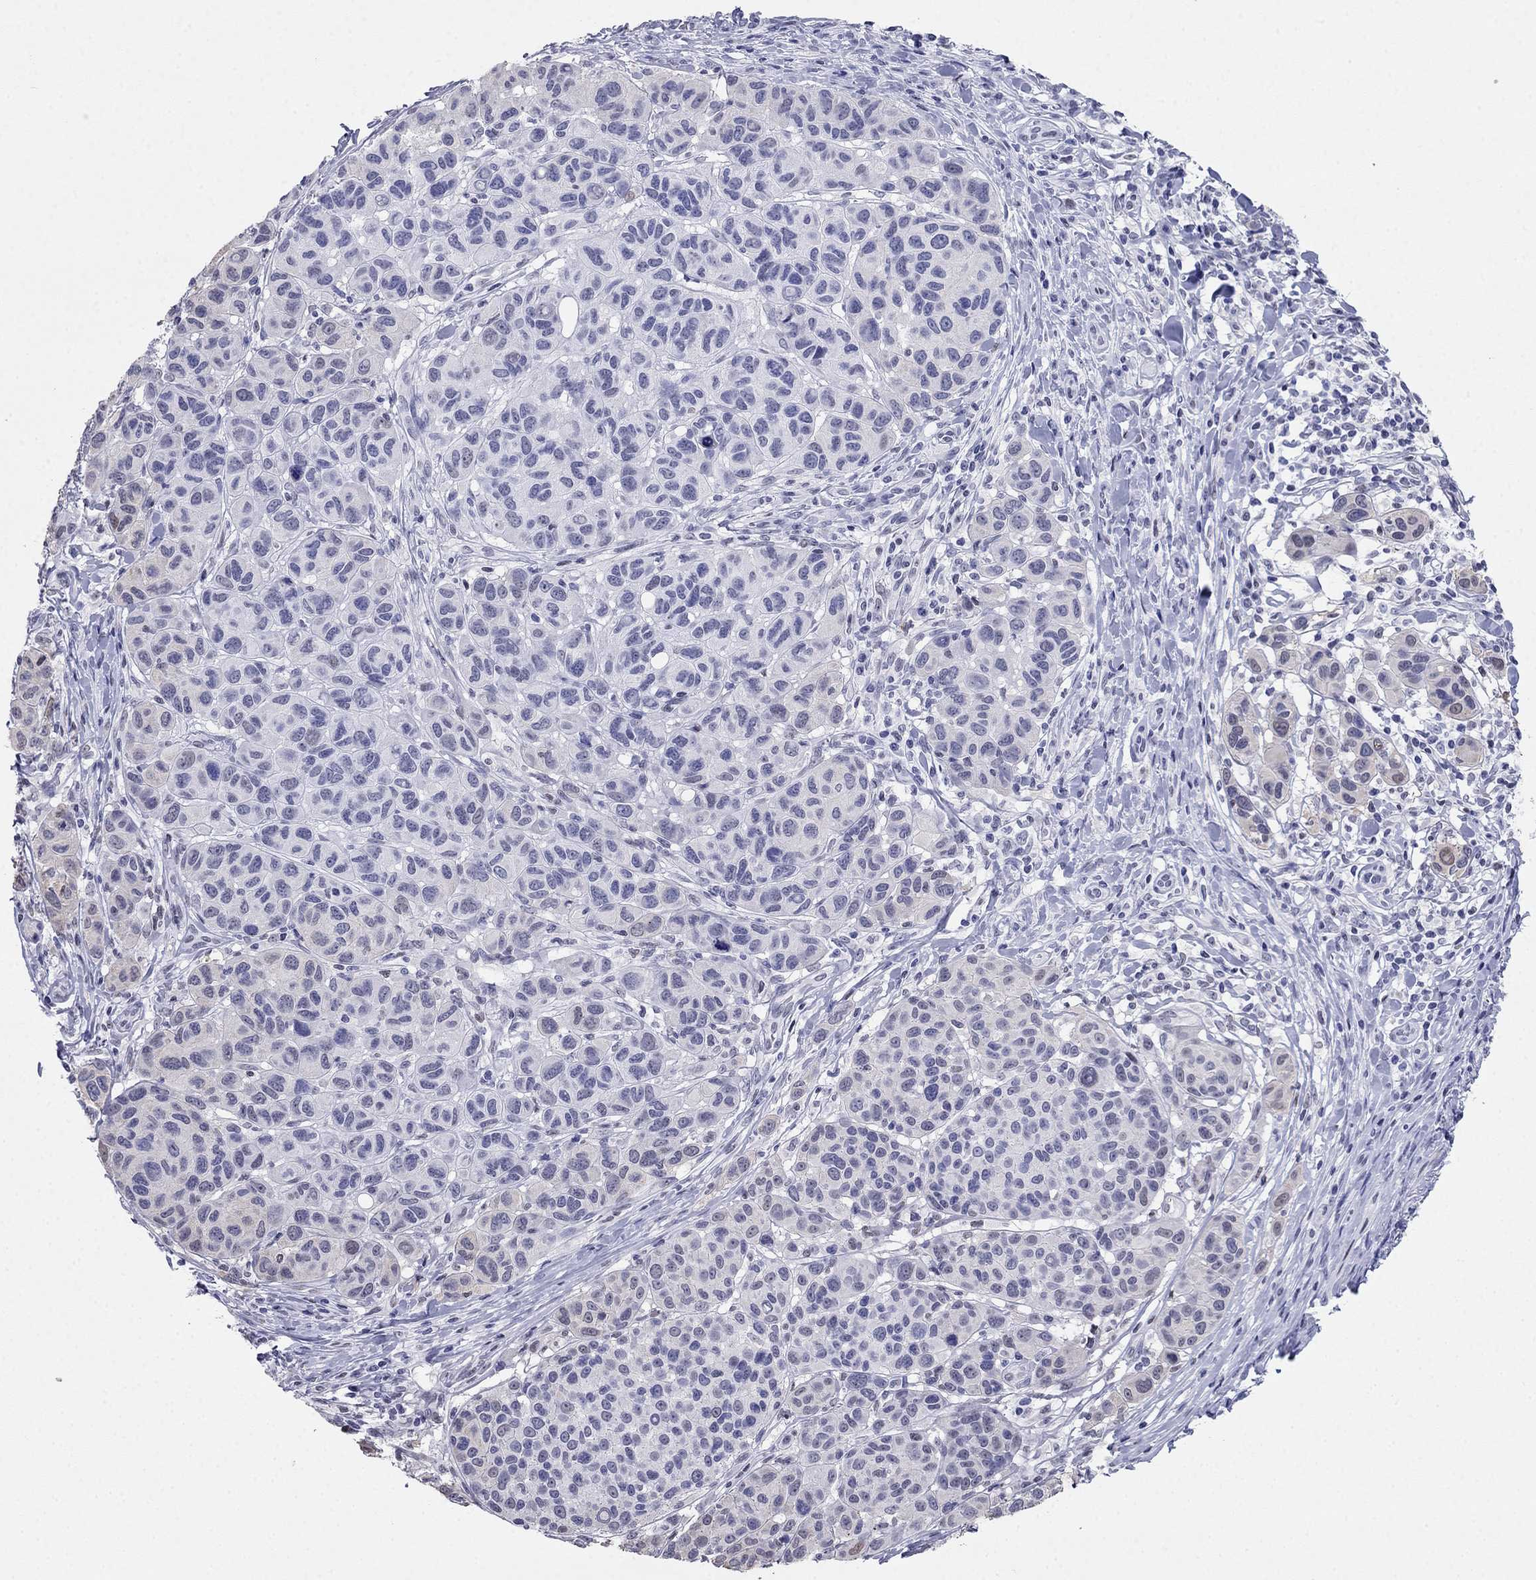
{"staining": {"intensity": "negative", "quantity": "none", "location": "none"}, "tissue": "melanoma", "cell_type": "Tumor cells", "image_type": "cancer", "snomed": [{"axis": "morphology", "description": "Malignant melanoma, NOS"}, {"axis": "topography", "description": "Skin"}], "caption": "Tumor cells are negative for brown protein staining in melanoma.", "gene": "PPM1G", "patient": {"sex": "male", "age": 79}}